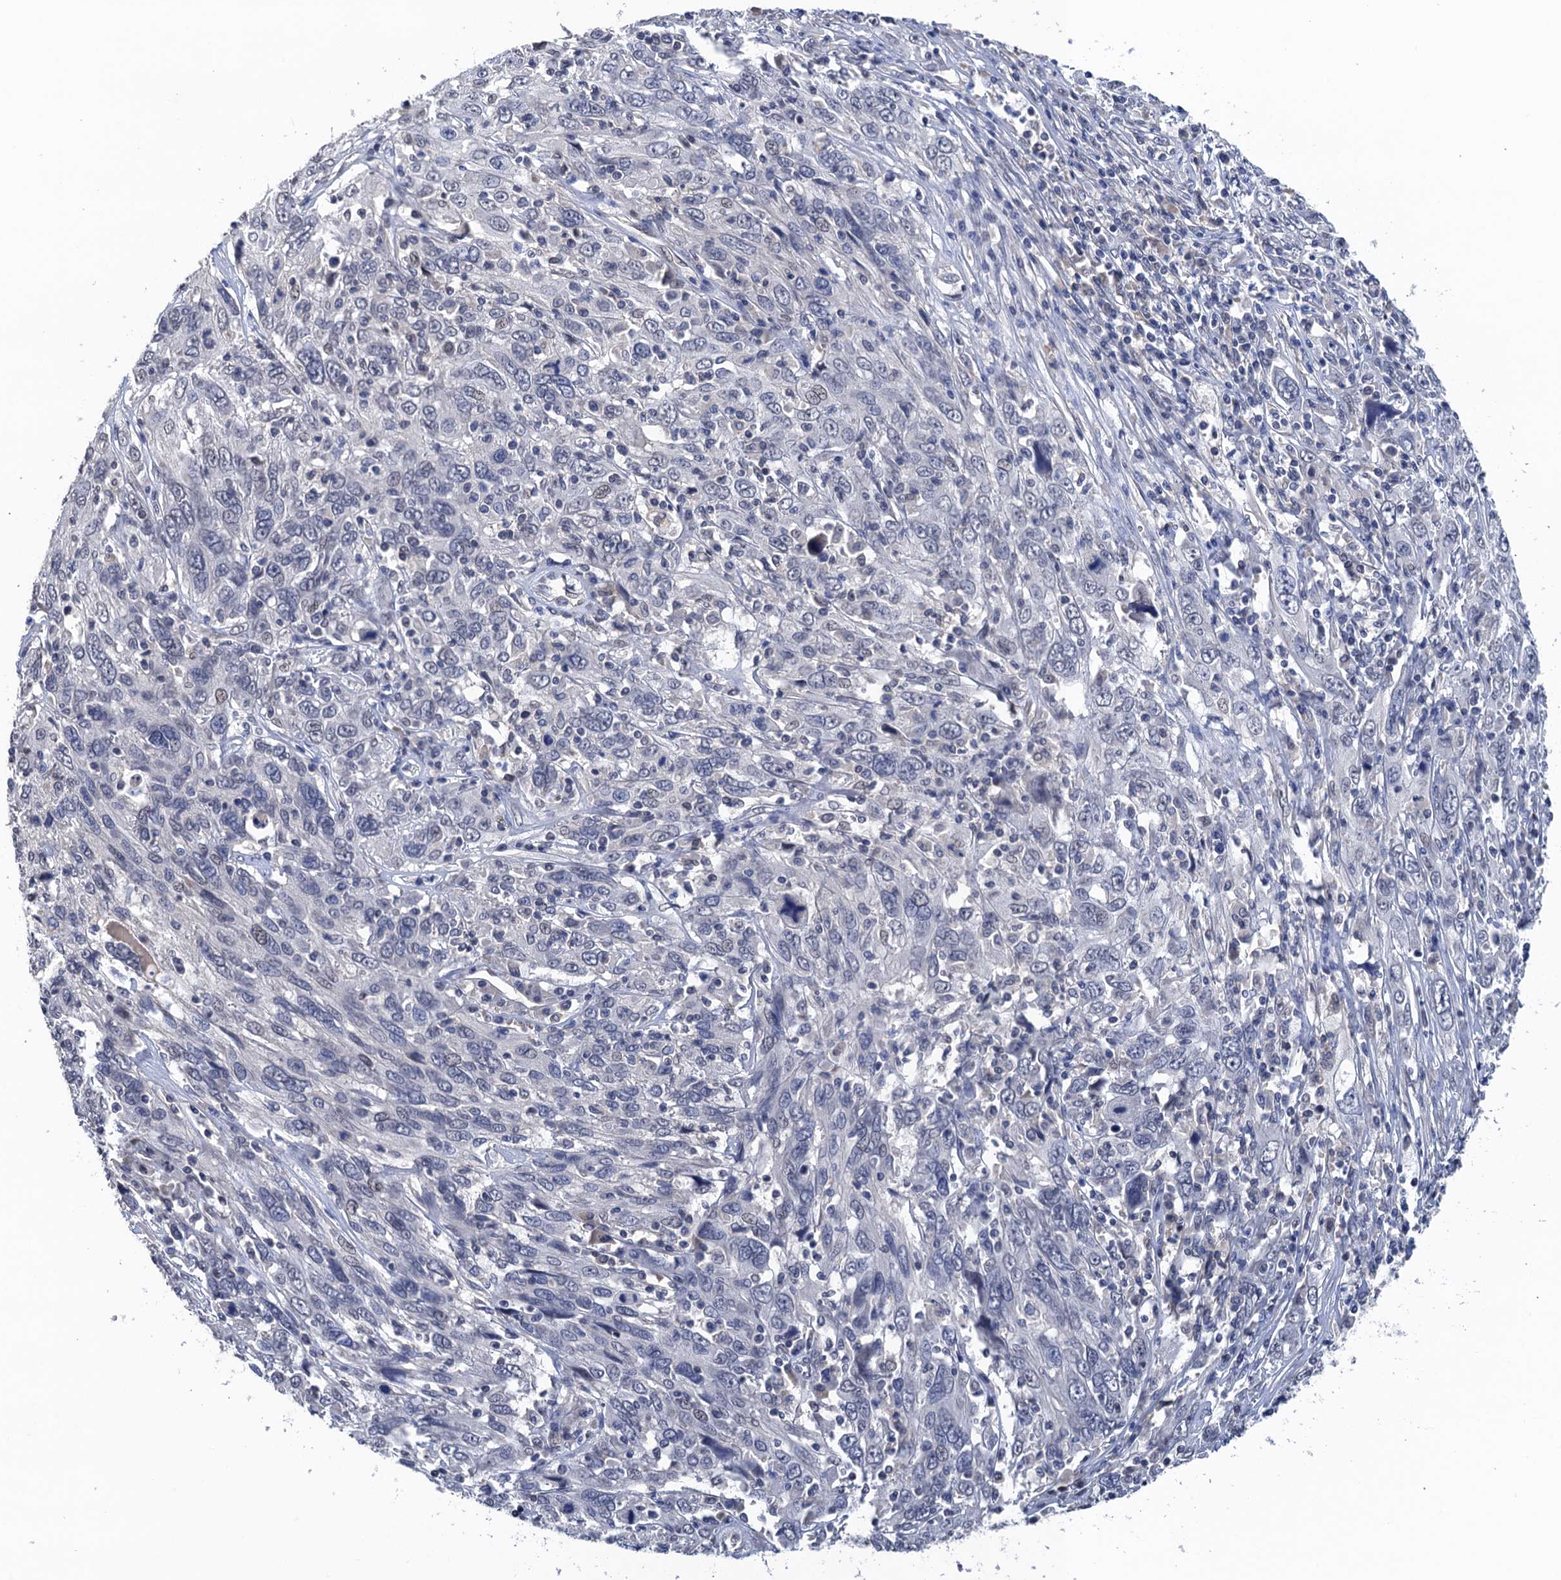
{"staining": {"intensity": "negative", "quantity": "none", "location": "none"}, "tissue": "cervical cancer", "cell_type": "Tumor cells", "image_type": "cancer", "snomed": [{"axis": "morphology", "description": "Squamous cell carcinoma, NOS"}, {"axis": "topography", "description": "Cervix"}], "caption": "This photomicrograph is of cervical squamous cell carcinoma stained with immunohistochemistry (IHC) to label a protein in brown with the nuclei are counter-stained blue. There is no expression in tumor cells. The staining was performed using DAB to visualize the protein expression in brown, while the nuclei were stained in blue with hematoxylin (Magnification: 20x).", "gene": "ART5", "patient": {"sex": "female", "age": 46}}